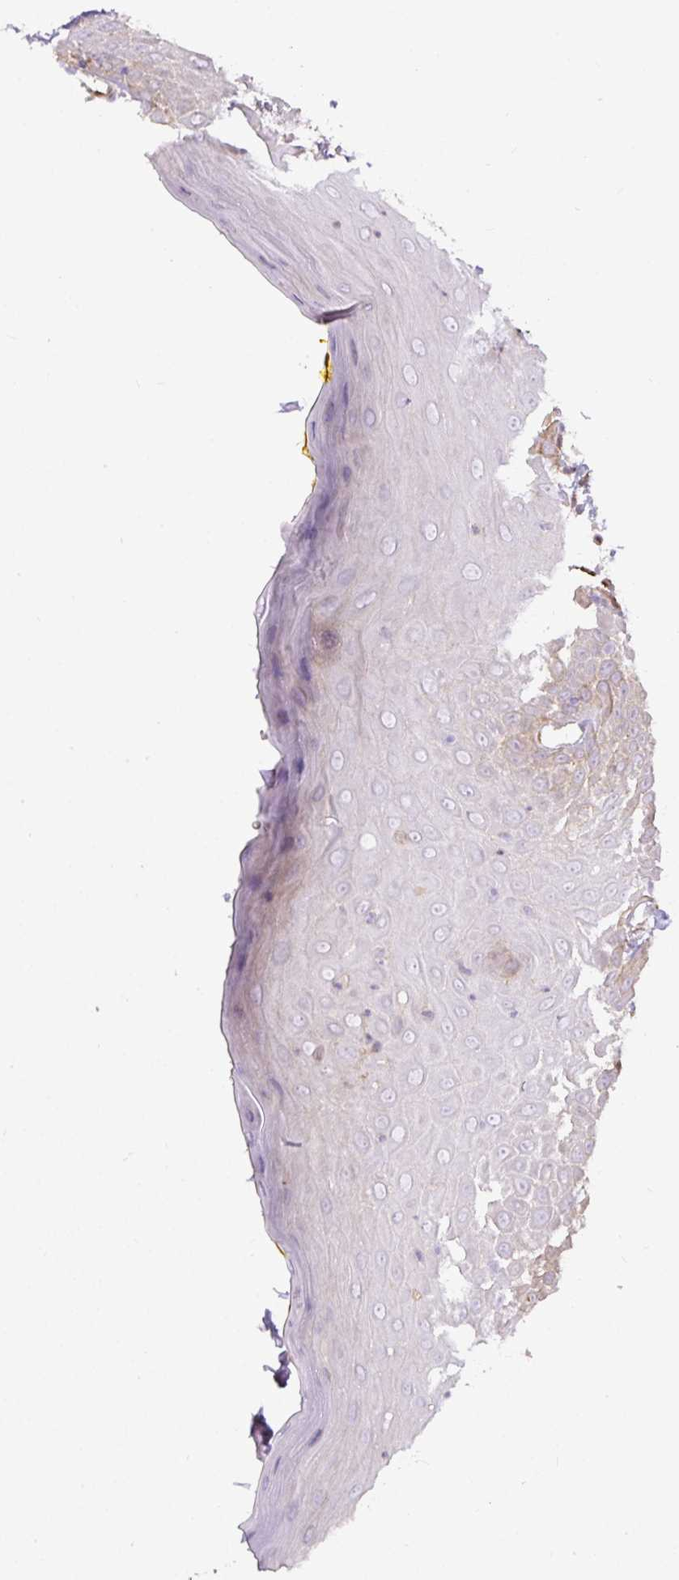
{"staining": {"intensity": "weak", "quantity": "<25%", "location": "cytoplasmic/membranous"}, "tissue": "oral mucosa", "cell_type": "Squamous epithelial cells", "image_type": "normal", "snomed": [{"axis": "morphology", "description": "Normal tissue, NOS"}, {"axis": "morphology", "description": "Squamous cell carcinoma, NOS"}, {"axis": "topography", "description": "Oral tissue"}, {"axis": "topography", "description": "Tounge, NOS"}, {"axis": "topography", "description": "Head-Neck"}], "caption": "There is no significant positivity in squamous epithelial cells of oral mucosa. The staining is performed using DAB brown chromogen with nuclei counter-stained in using hematoxylin.", "gene": "B3GALT5", "patient": {"sex": "male", "age": 76}}